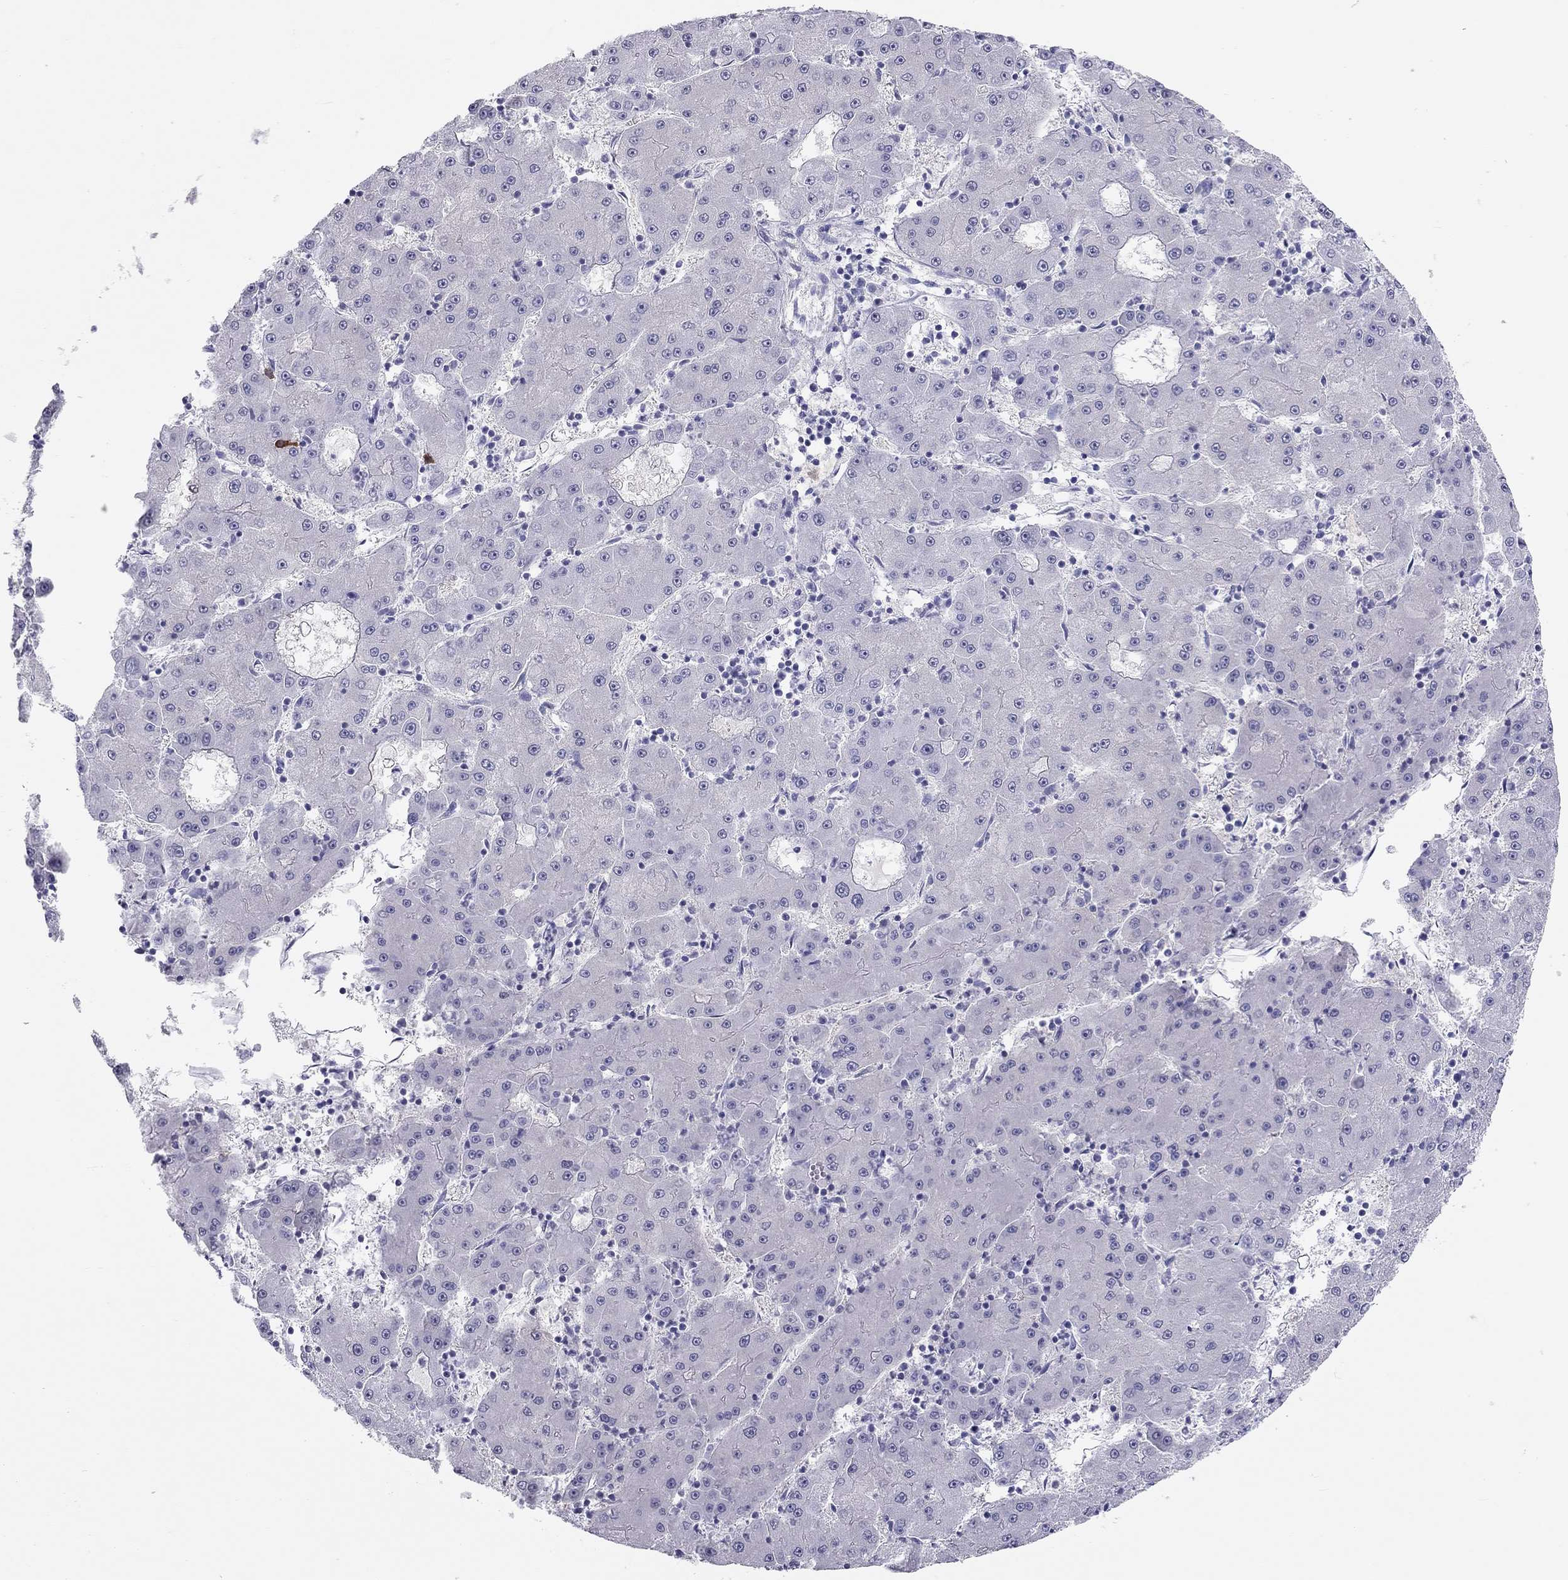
{"staining": {"intensity": "negative", "quantity": "none", "location": "none"}, "tissue": "liver cancer", "cell_type": "Tumor cells", "image_type": "cancer", "snomed": [{"axis": "morphology", "description": "Carcinoma, Hepatocellular, NOS"}, {"axis": "topography", "description": "Liver"}], "caption": "An immunohistochemistry micrograph of hepatocellular carcinoma (liver) is shown. There is no staining in tumor cells of hepatocellular carcinoma (liver).", "gene": "KLRG1", "patient": {"sex": "male", "age": 73}}